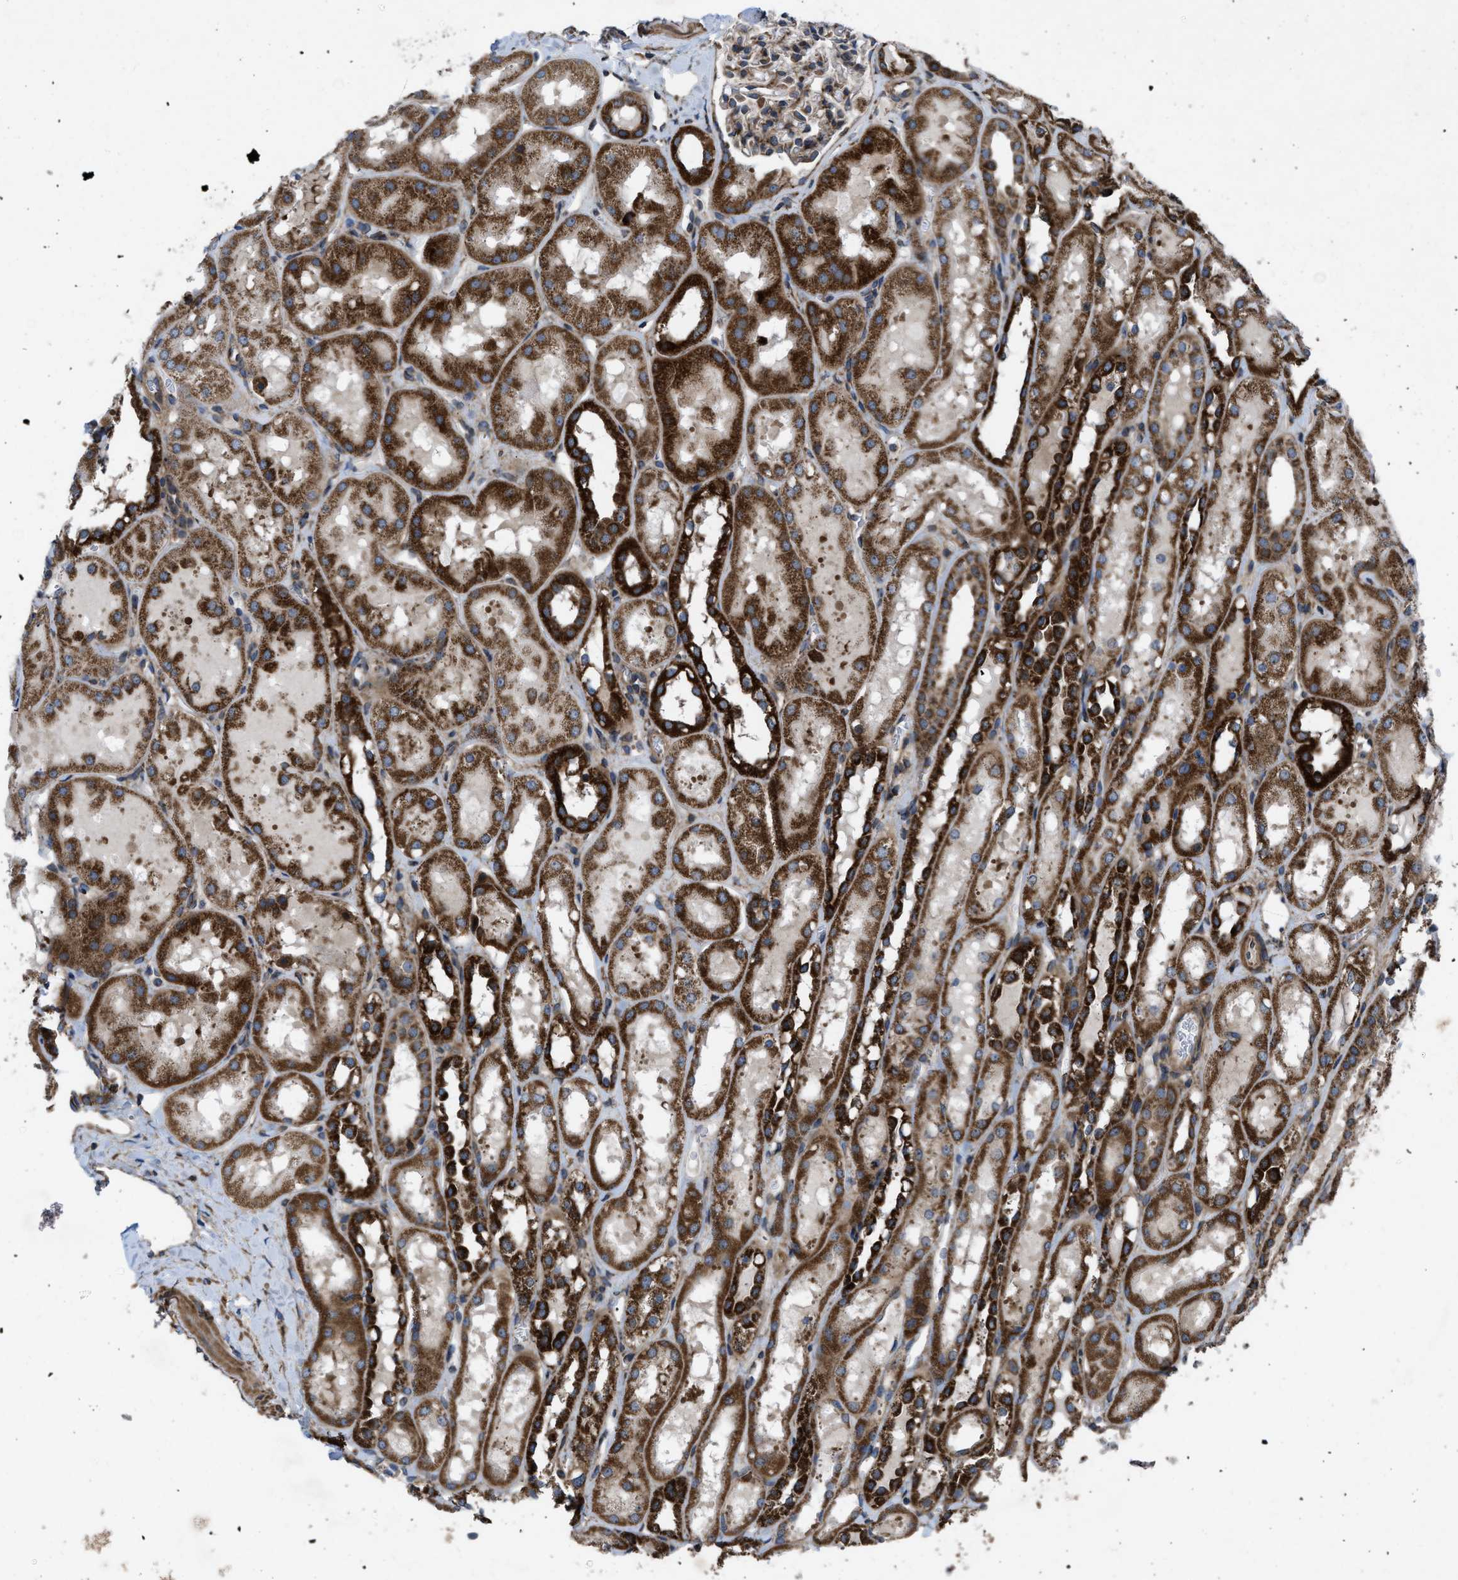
{"staining": {"intensity": "moderate", "quantity": ">75%", "location": "cytoplasmic/membranous"}, "tissue": "kidney", "cell_type": "Cells in glomeruli", "image_type": "normal", "snomed": [{"axis": "morphology", "description": "Normal tissue, NOS"}, {"axis": "topography", "description": "Kidney"}, {"axis": "topography", "description": "Urinary bladder"}], "caption": "This photomicrograph reveals IHC staining of benign kidney, with medium moderate cytoplasmic/membranous staining in approximately >75% of cells in glomeruli.", "gene": "PER3", "patient": {"sex": "male", "age": 16}}